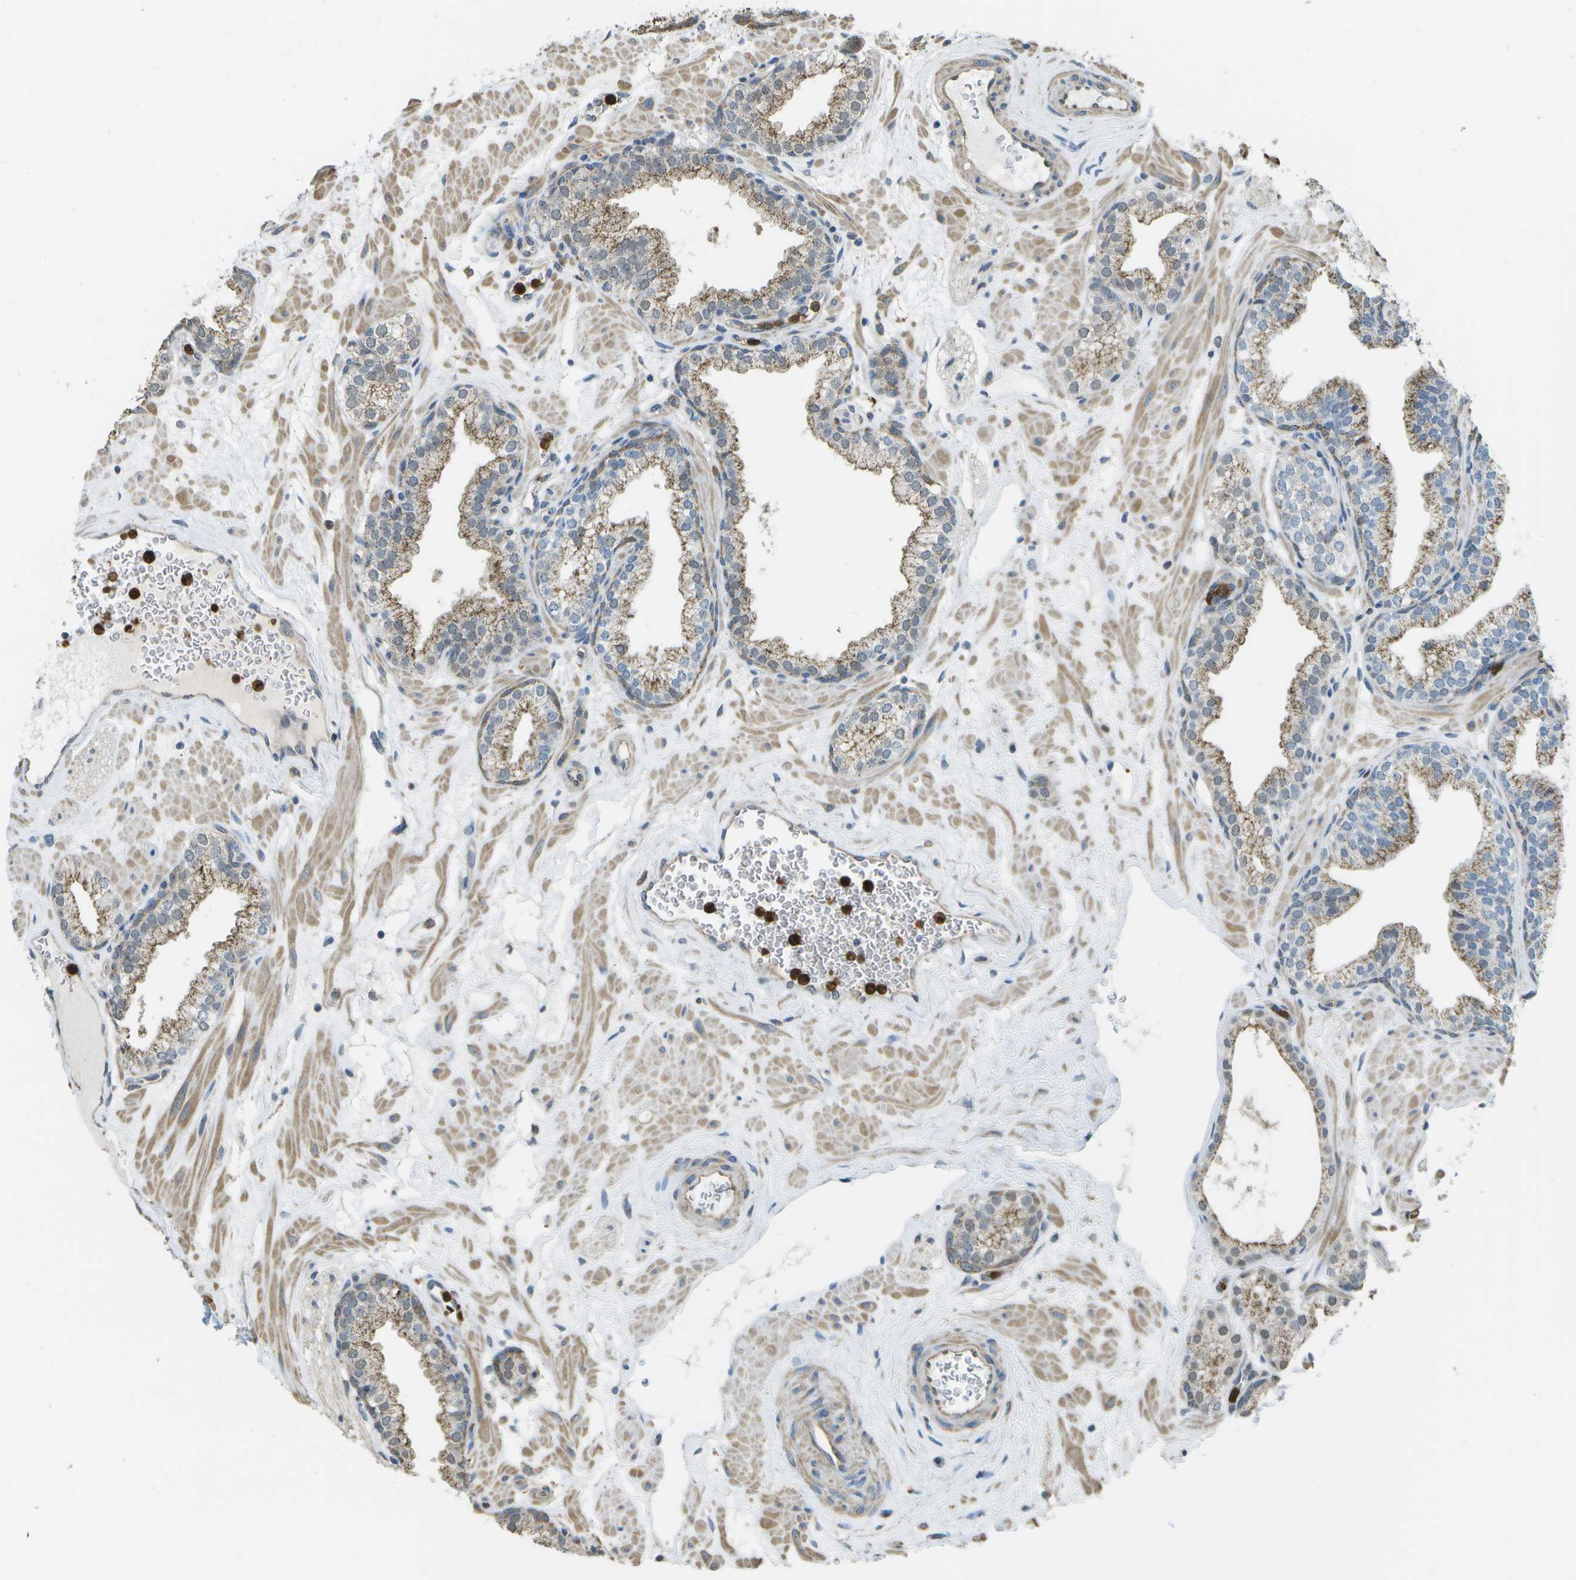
{"staining": {"intensity": "weak", "quantity": ">75%", "location": "cytoplasmic/membranous"}, "tissue": "prostate", "cell_type": "Glandular cells", "image_type": "normal", "snomed": [{"axis": "morphology", "description": "Normal tissue, NOS"}, {"axis": "morphology", "description": "Urothelial carcinoma, Low grade"}, {"axis": "topography", "description": "Urinary bladder"}, {"axis": "topography", "description": "Prostate"}], "caption": "The immunohistochemical stain highlights weak cytoplasmic/membranous positivity in glandular cells of benign prostate. Immunohistochemistry (ihc) stains the protein of interest in brown and the nuclei are stained blue.", "gene": "CACHD1", "patient": {"sex": "male", "age": 60}}